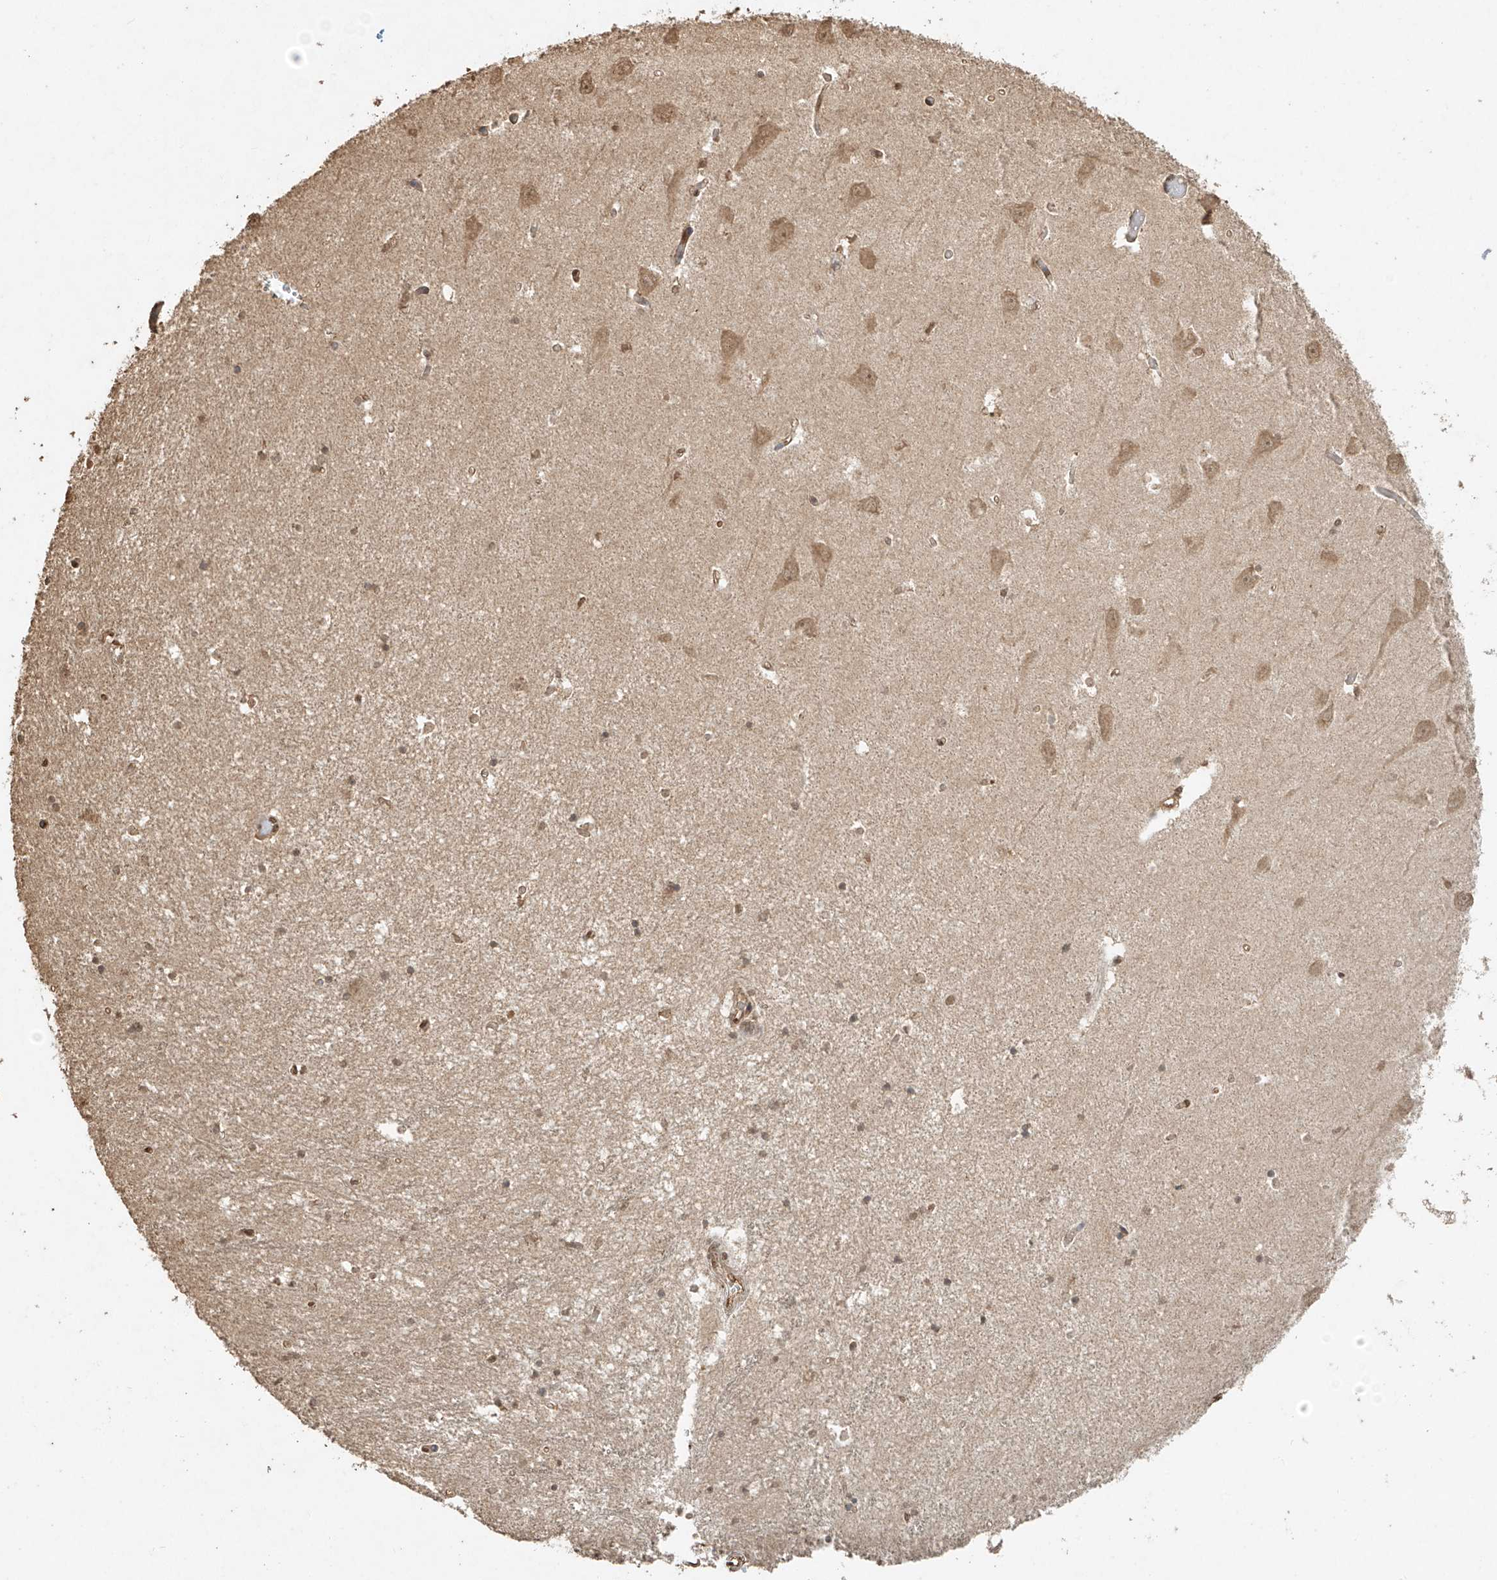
{"staining": {"intensity": "moderate", "quantity": "25%-75%", "location": "nuclear"}, "tissue": "hippocampus", "cell_type": "Glial cells", "image_type": "normal", "snomed": [{"axis": "morphology", "description": "Normal tissue, NOS"}, {"axis": "topography", "description": "Hippocampus"}], "caption": "A brown stain labels moderate nuclear expression of a protein in glial cells of normal human hippocampus. The protein is shown in brown color, while the nuclei are stained blue.", "gene": "TIGAR", "patient": {"sex": "male", "age": 70}}